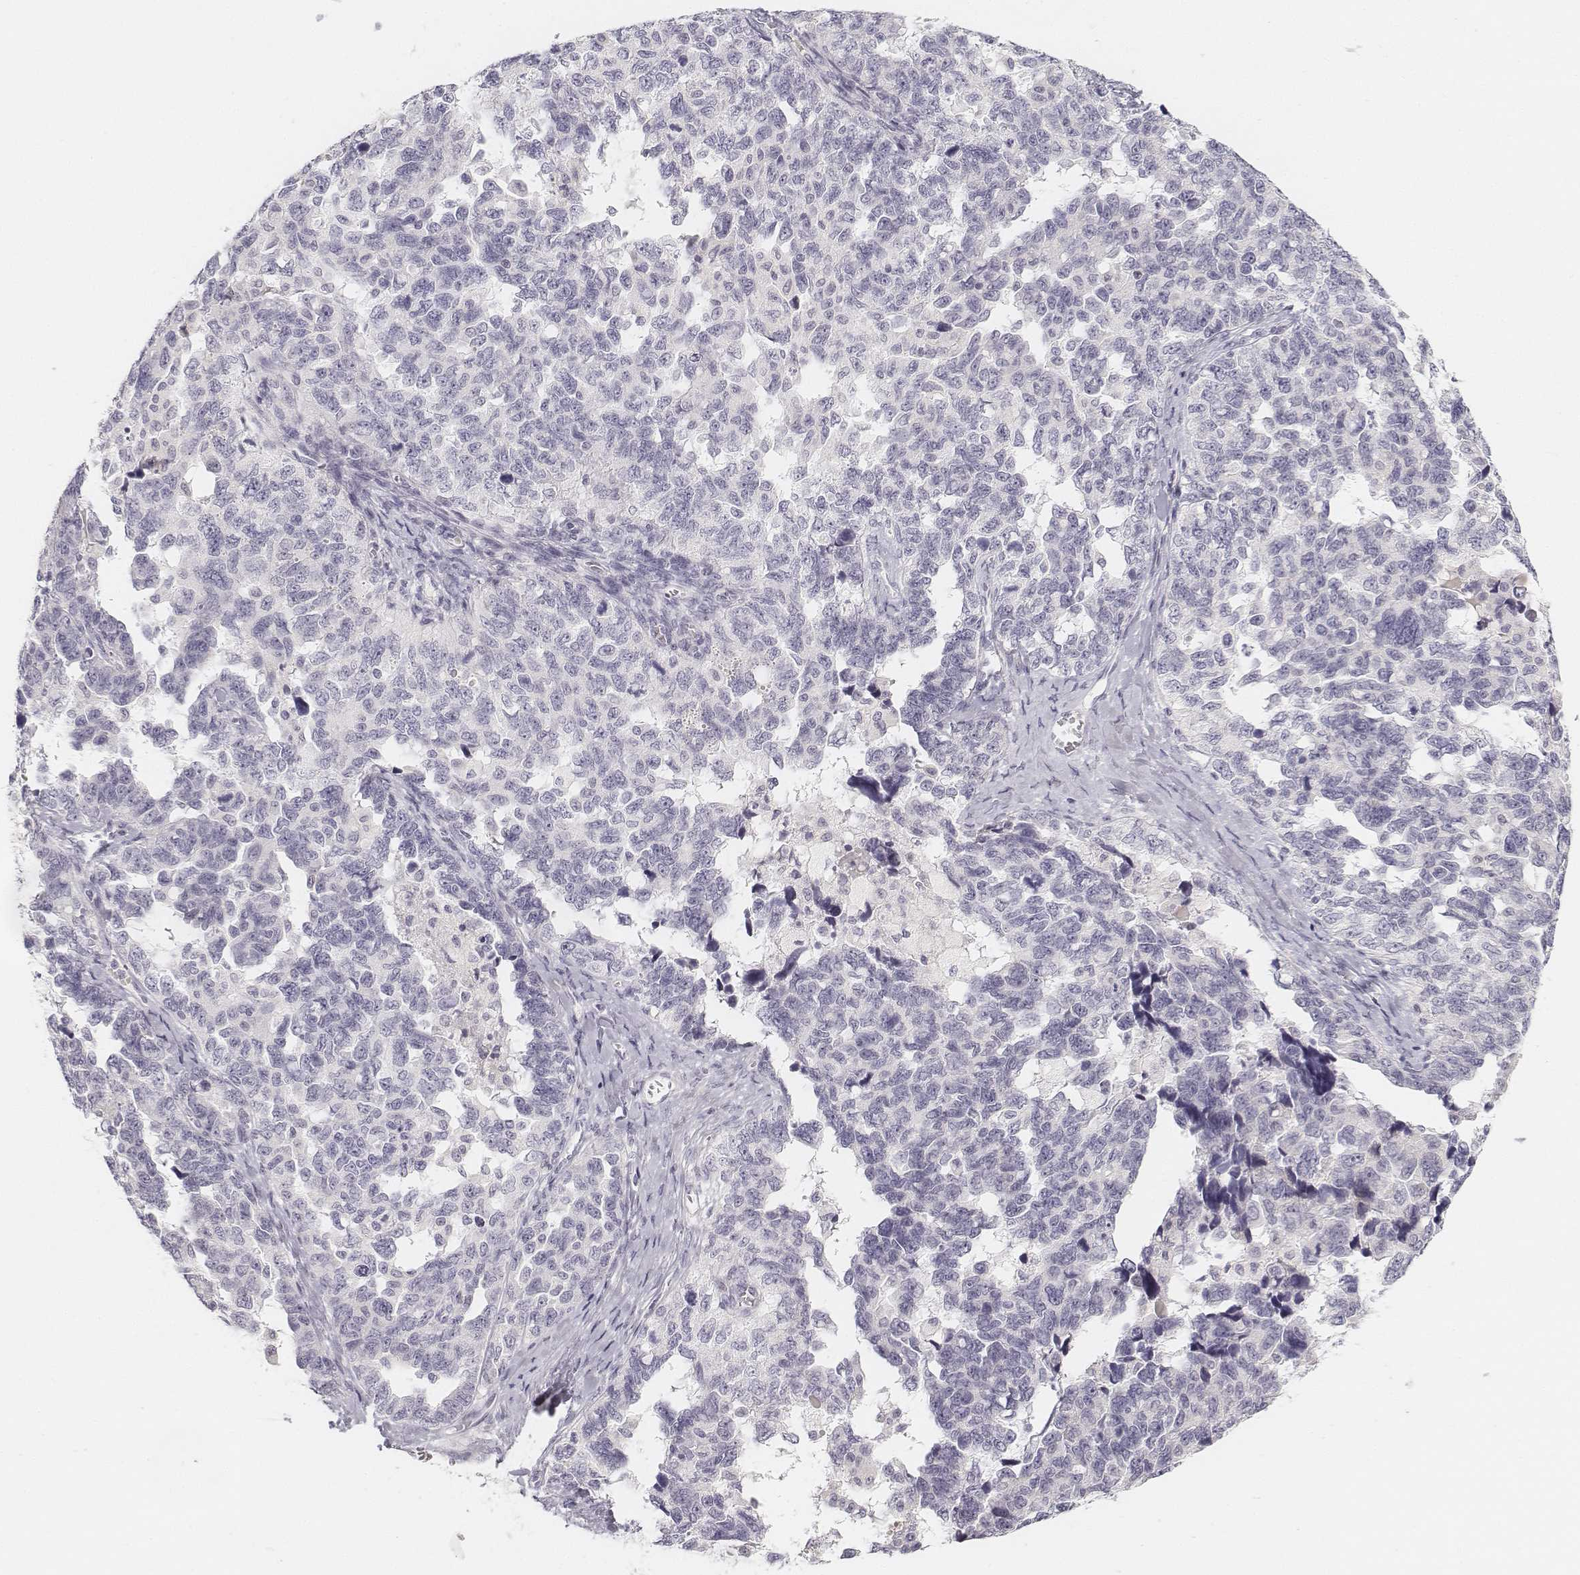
{"staining": {"intensity": "negative", "quantity": "none", "location": "none"}, "tissue": "ovarian cancer", "cell_type": "Tumor cells", "image_type": "cancer", "snomed": [{"axis": "morphology", "description": "Cystadenocarcinoma, serous, NOS"}, {"axis": "topography", "description": "Ovary"}], "caption": "The micrograph shows no staining of tumor cells in ovarian cancer (serous cystadenocarcinoma).", "gene": "DSG4", "patient": {"sex": "female", "age": 69}}